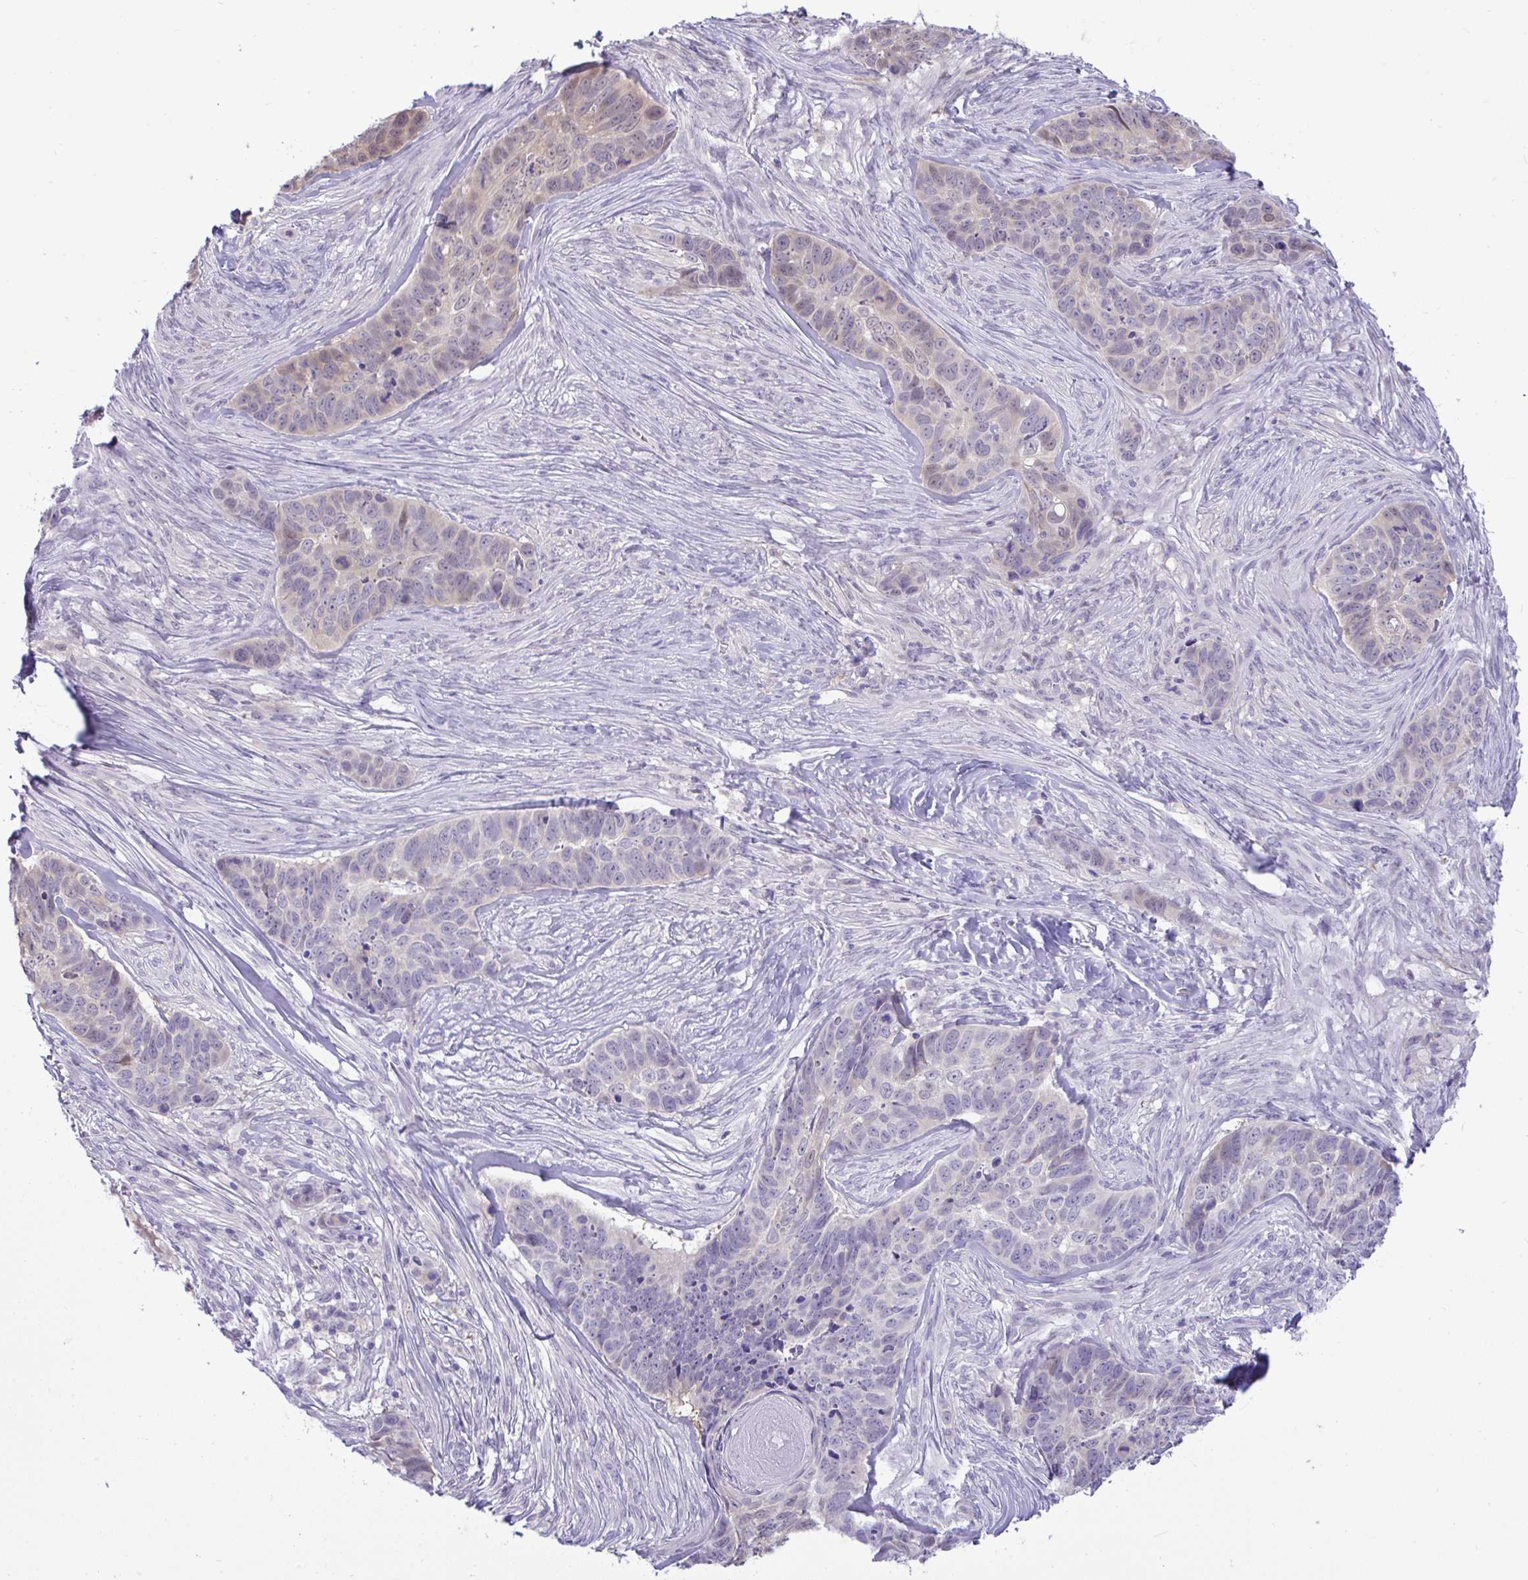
{"staining": {"intensity": "weak", "quantity": "<25%", "location": "nuclear"}, "tissue": "skin cancer", "cell_type": "Tumor cells", "image_type": "cancer", "snomed": [{"axis": "morphology", "description": "Basal cell carcinoma"}, {"axis": "topography", "description": "Skin"}], "caption": "Tumor cells show no significant positivity in skin cancer.", "gene": "ZNF485", "patient": {"sex": "female", "age": 82}}